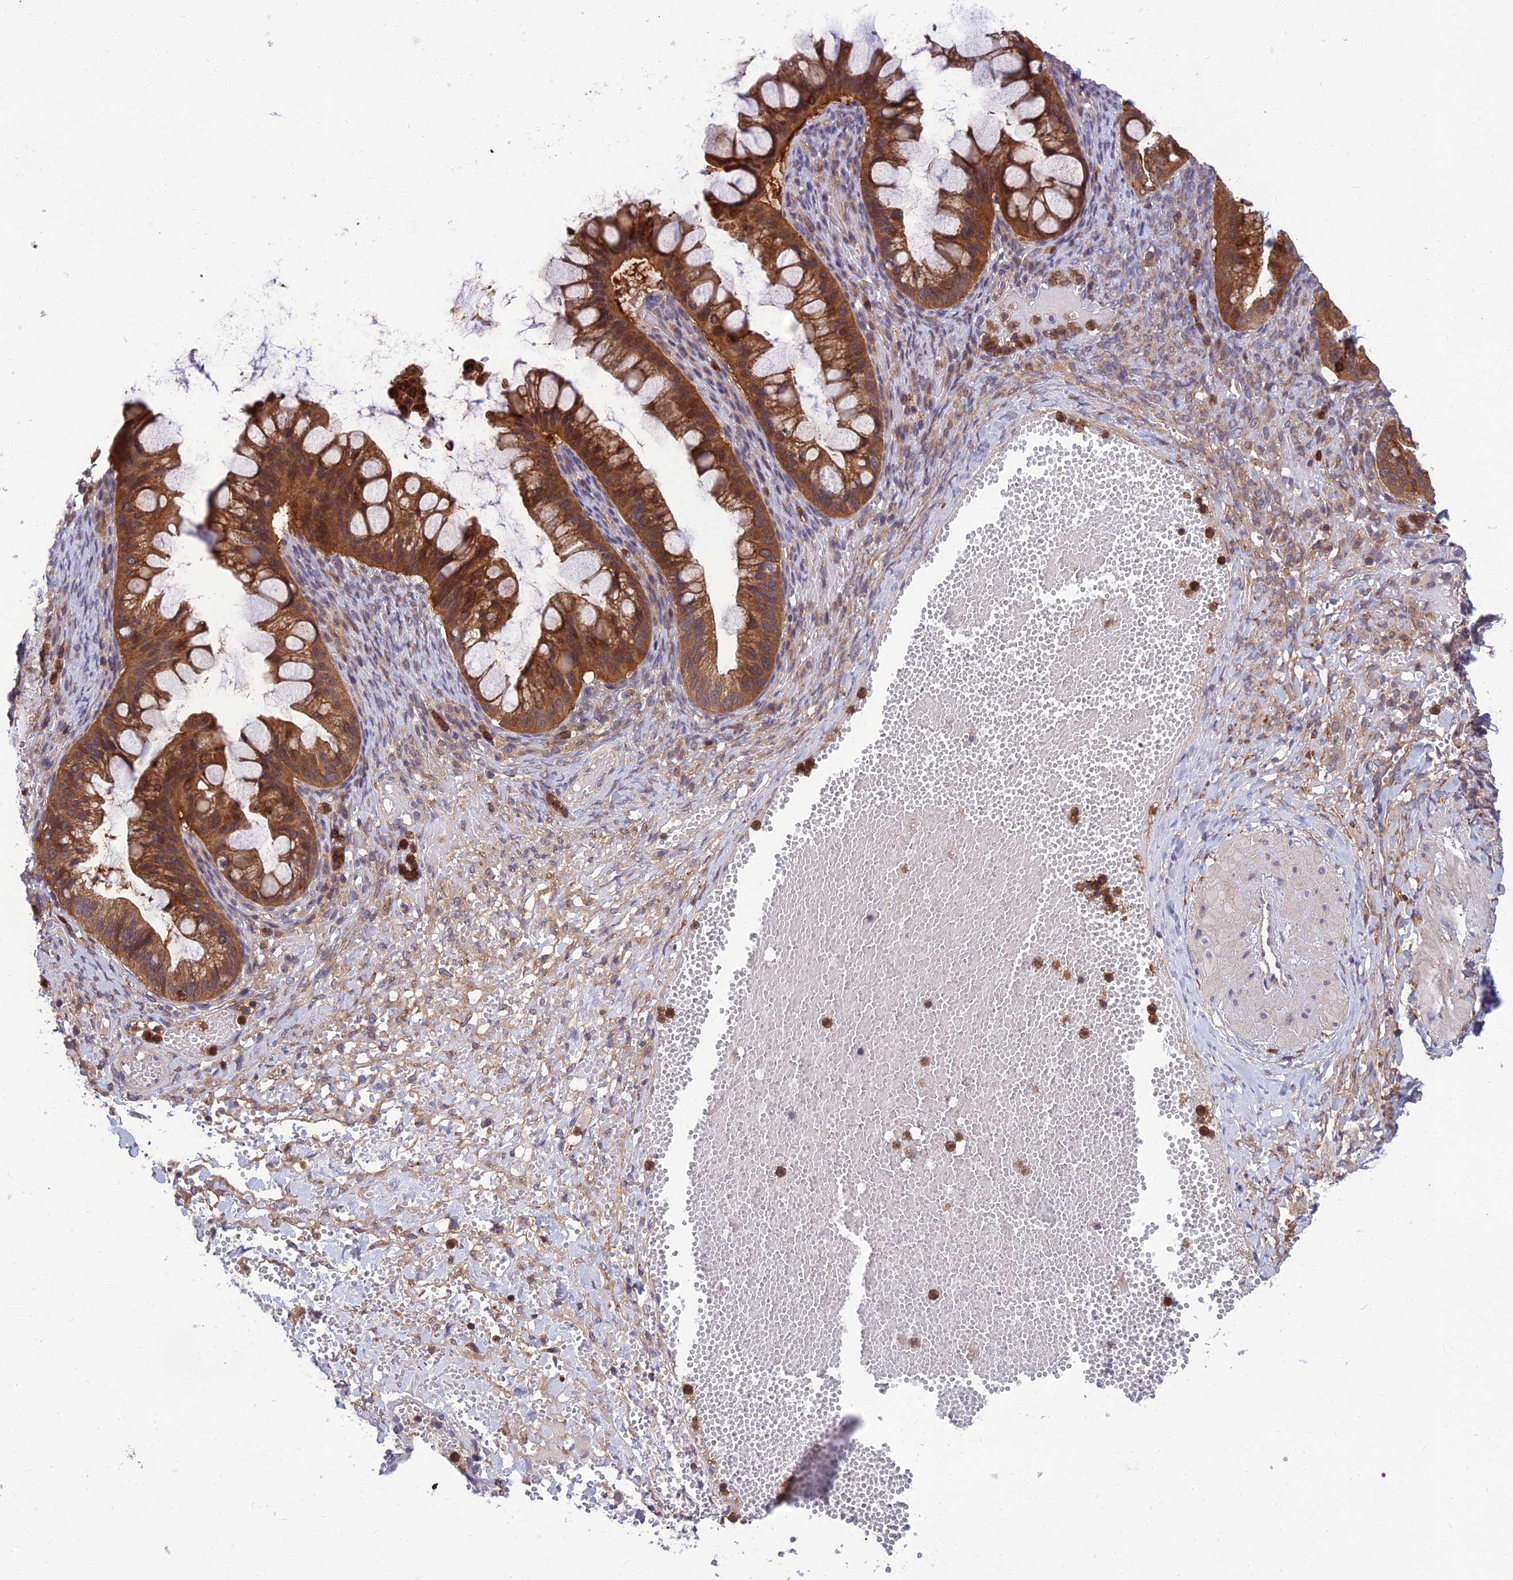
{"staining": {"intensity": "strong", "quantity": ">75%", "location": "cytoplasmic/membranous"}, "tissue": "ovarian cancer", "cell_type": "Tumor cells", "image_type": "cancer", "snomed": [{"axis": "morphology", "description": "Cystadenocarcinoma, mucinous, NOS"}, {"axis": "topography", "description": "Ovary"}], "caption": "This is a micrograph of immunohistochemistry (IHC) staining of ovarian cancer (mucinous cystadenocarcinoma), which shows strong expression in the cytoplasmic/membranous of tumor cells.", "gene": "UMAD1", "patient": {"sex": "female", "age": 73}}